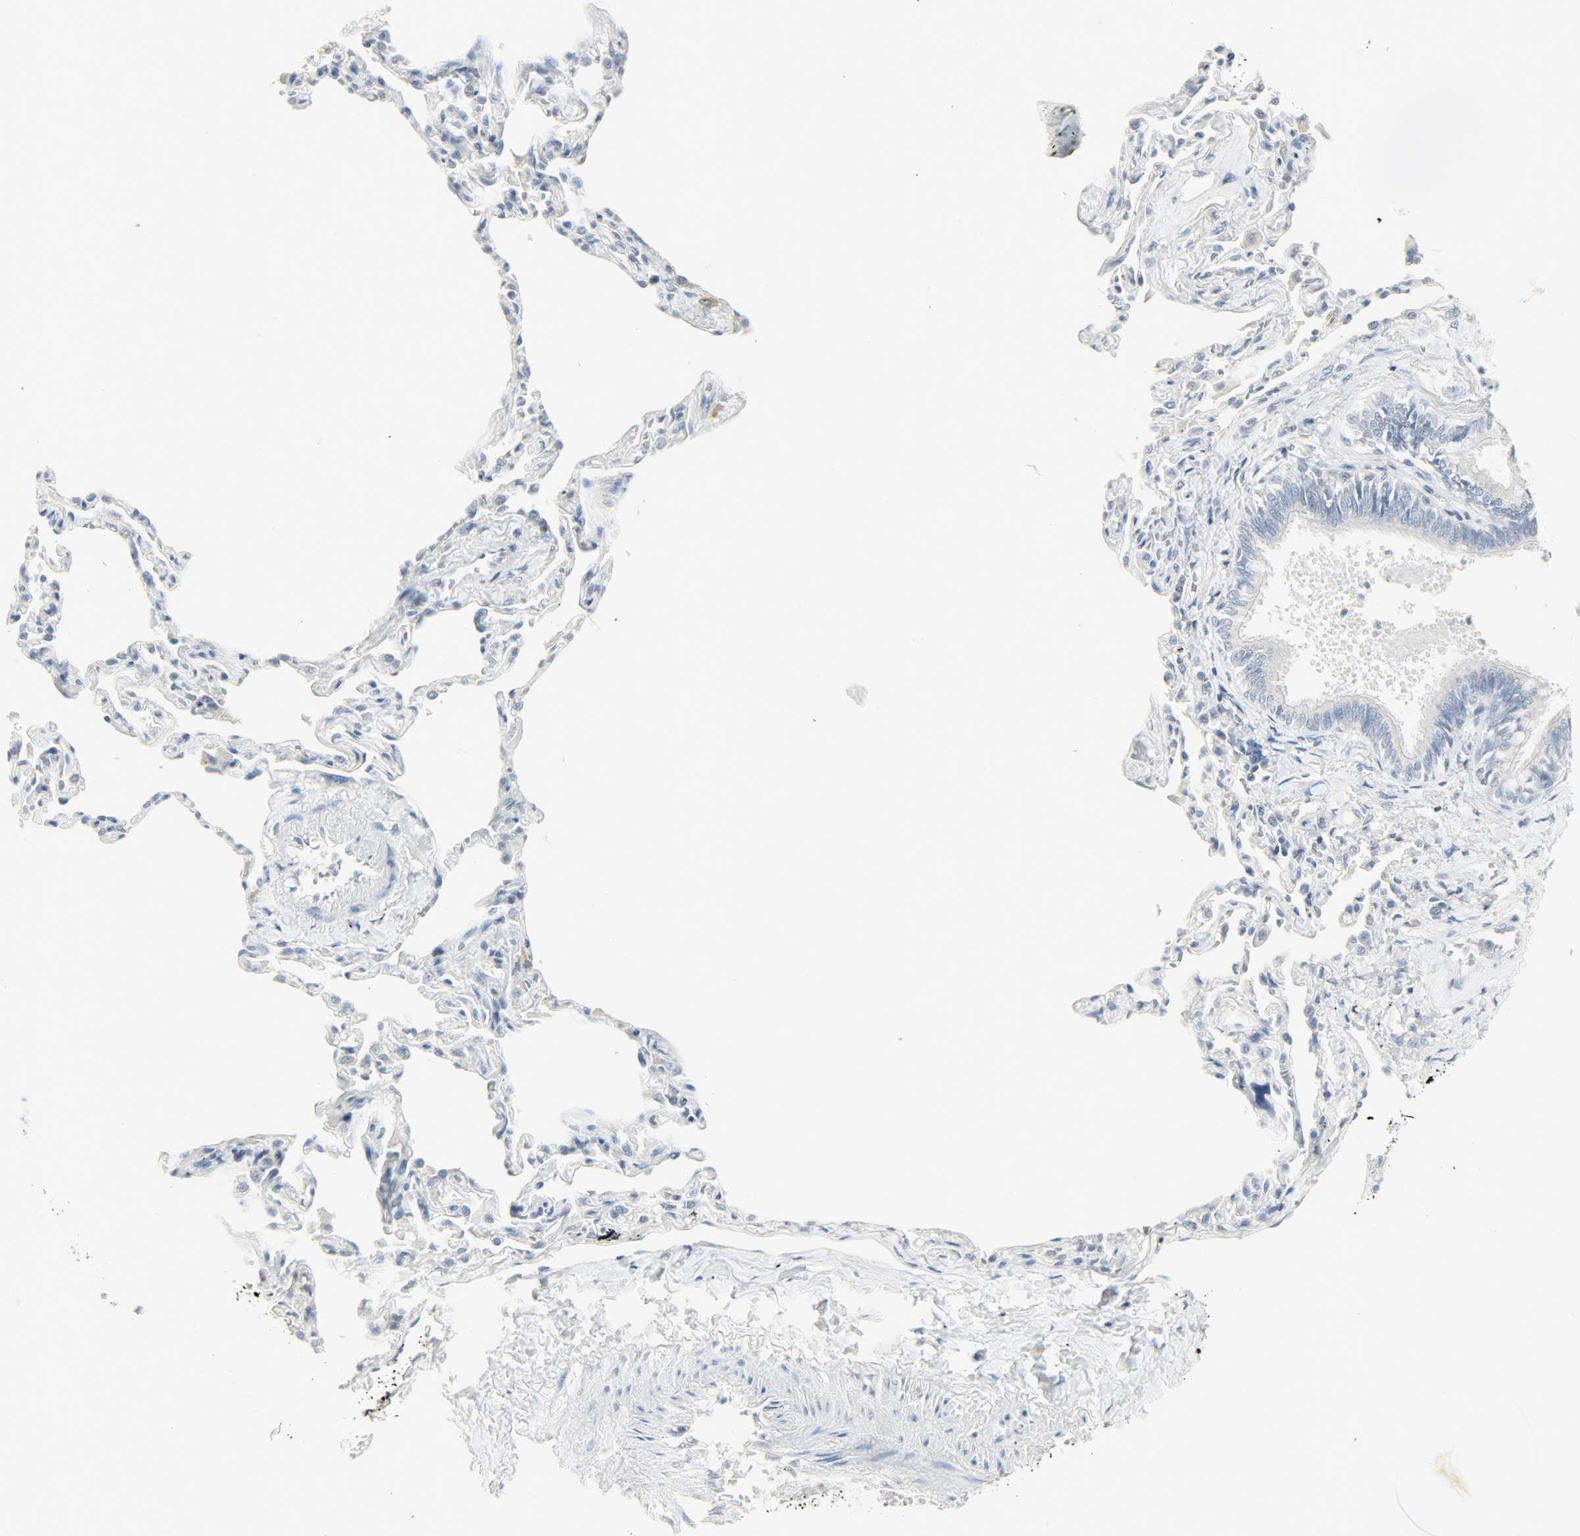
{"staining": {"intensity": "moderate", "quantity": "<25%", "location": "cytoplasmic/membranous,nuclear"}, "tissue": "bronchus", "cell_type": "Respiratory epithelial cells", "image_type": "normal", "snomed": [{"axis": "morphology", "description": "Normal tissue, NOS"}, {"axis": "topography", "description": "Lung"}], "caption": "Respiratory epithelial cells demonstrate low levels of moderate cytoplasmic/membranous,nuclear expression in about <25% of cells in benign bronchus.", "gene": "CAMK4", "patient": {"sex": "male", "age": 64}}